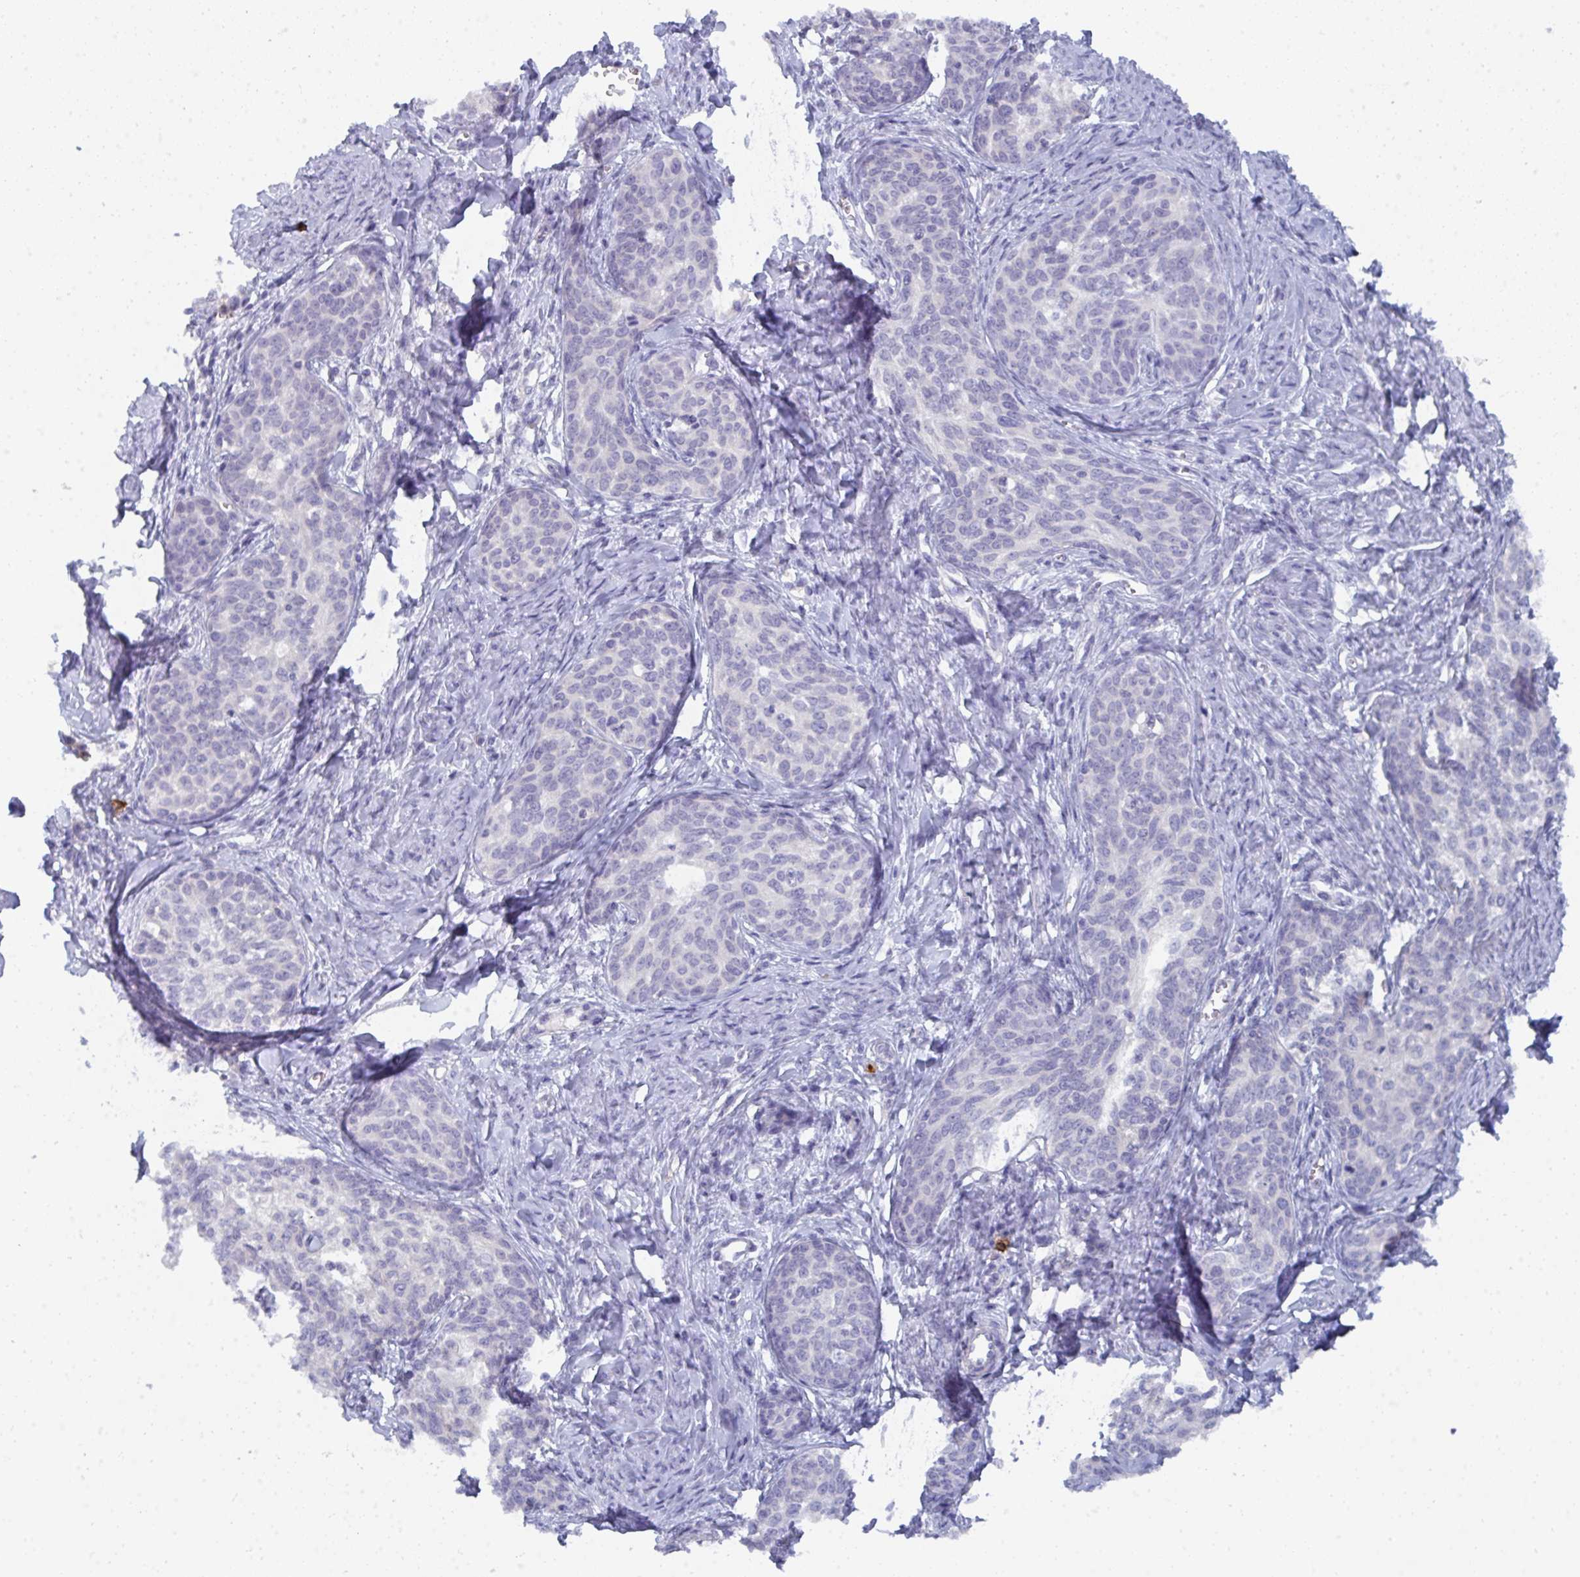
{"staining": {"intensity": "negative", "quantity": "none", "location": "none"}, "tissue": "cervical cancer", "cell_type": "Tumor cells", "image_type": "cancer", "snomed": [{"axis": "morphology", "description": "Squamous cell carcinoma, NOS"}, {"axis": "morphology", "description": "Adenocarcinoma, NOS"}, {"axis": "topography", "description": "Cervix"}], "caption": "Cervical cancer was stained to show a protein in brown. There is no significant expression in tumor cells. (DAB (3,3'-diaminobenzidine) immunohistochemistry (IHC) with hematoxylin counter stain).", "gene": "KCNK5", "patient": {"sex": "female", "age": 52}}